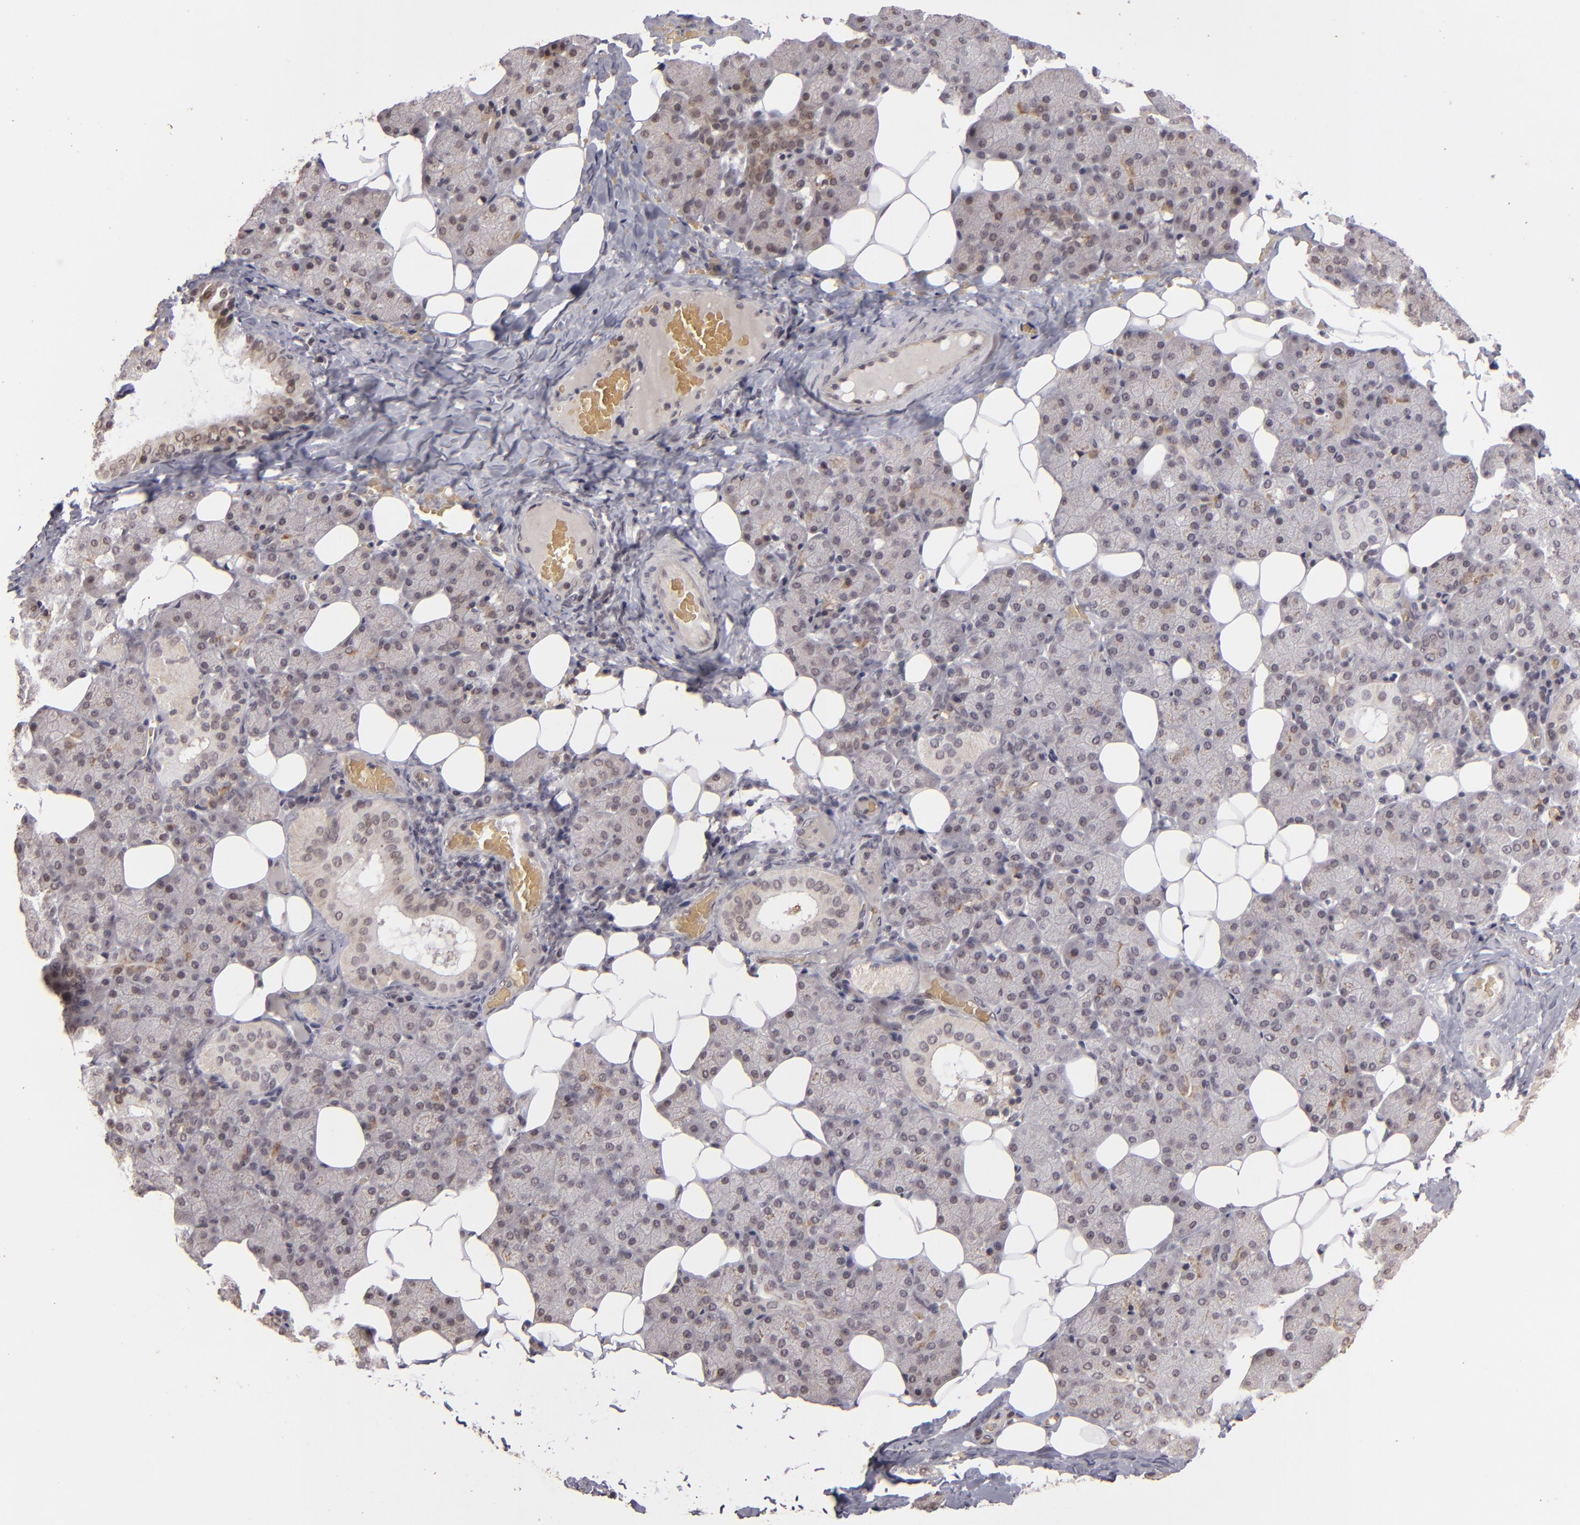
{"staining": {"intensity": "weak", "quantity": "<25%", "location": "cytoplasmic/membranous"}, "tissue": "salivary gland", "cell_type": "Glandular cells", "image_type": "normal", "snomed": [{"axis": "morphology", "description": "Normal tissue, NOS"}, {"axis": "topography", "description": "Lymph node"}, {"axis": "topography", "description": "Salivary gland"}], "caption": "A high-resolution histopathology image shows immunohistochemistry staining of normal salivary gland, which reveals no significant expression in glandular cells.", "gene": "DFFA", "patient": {"sex": "male", "age": 8}}